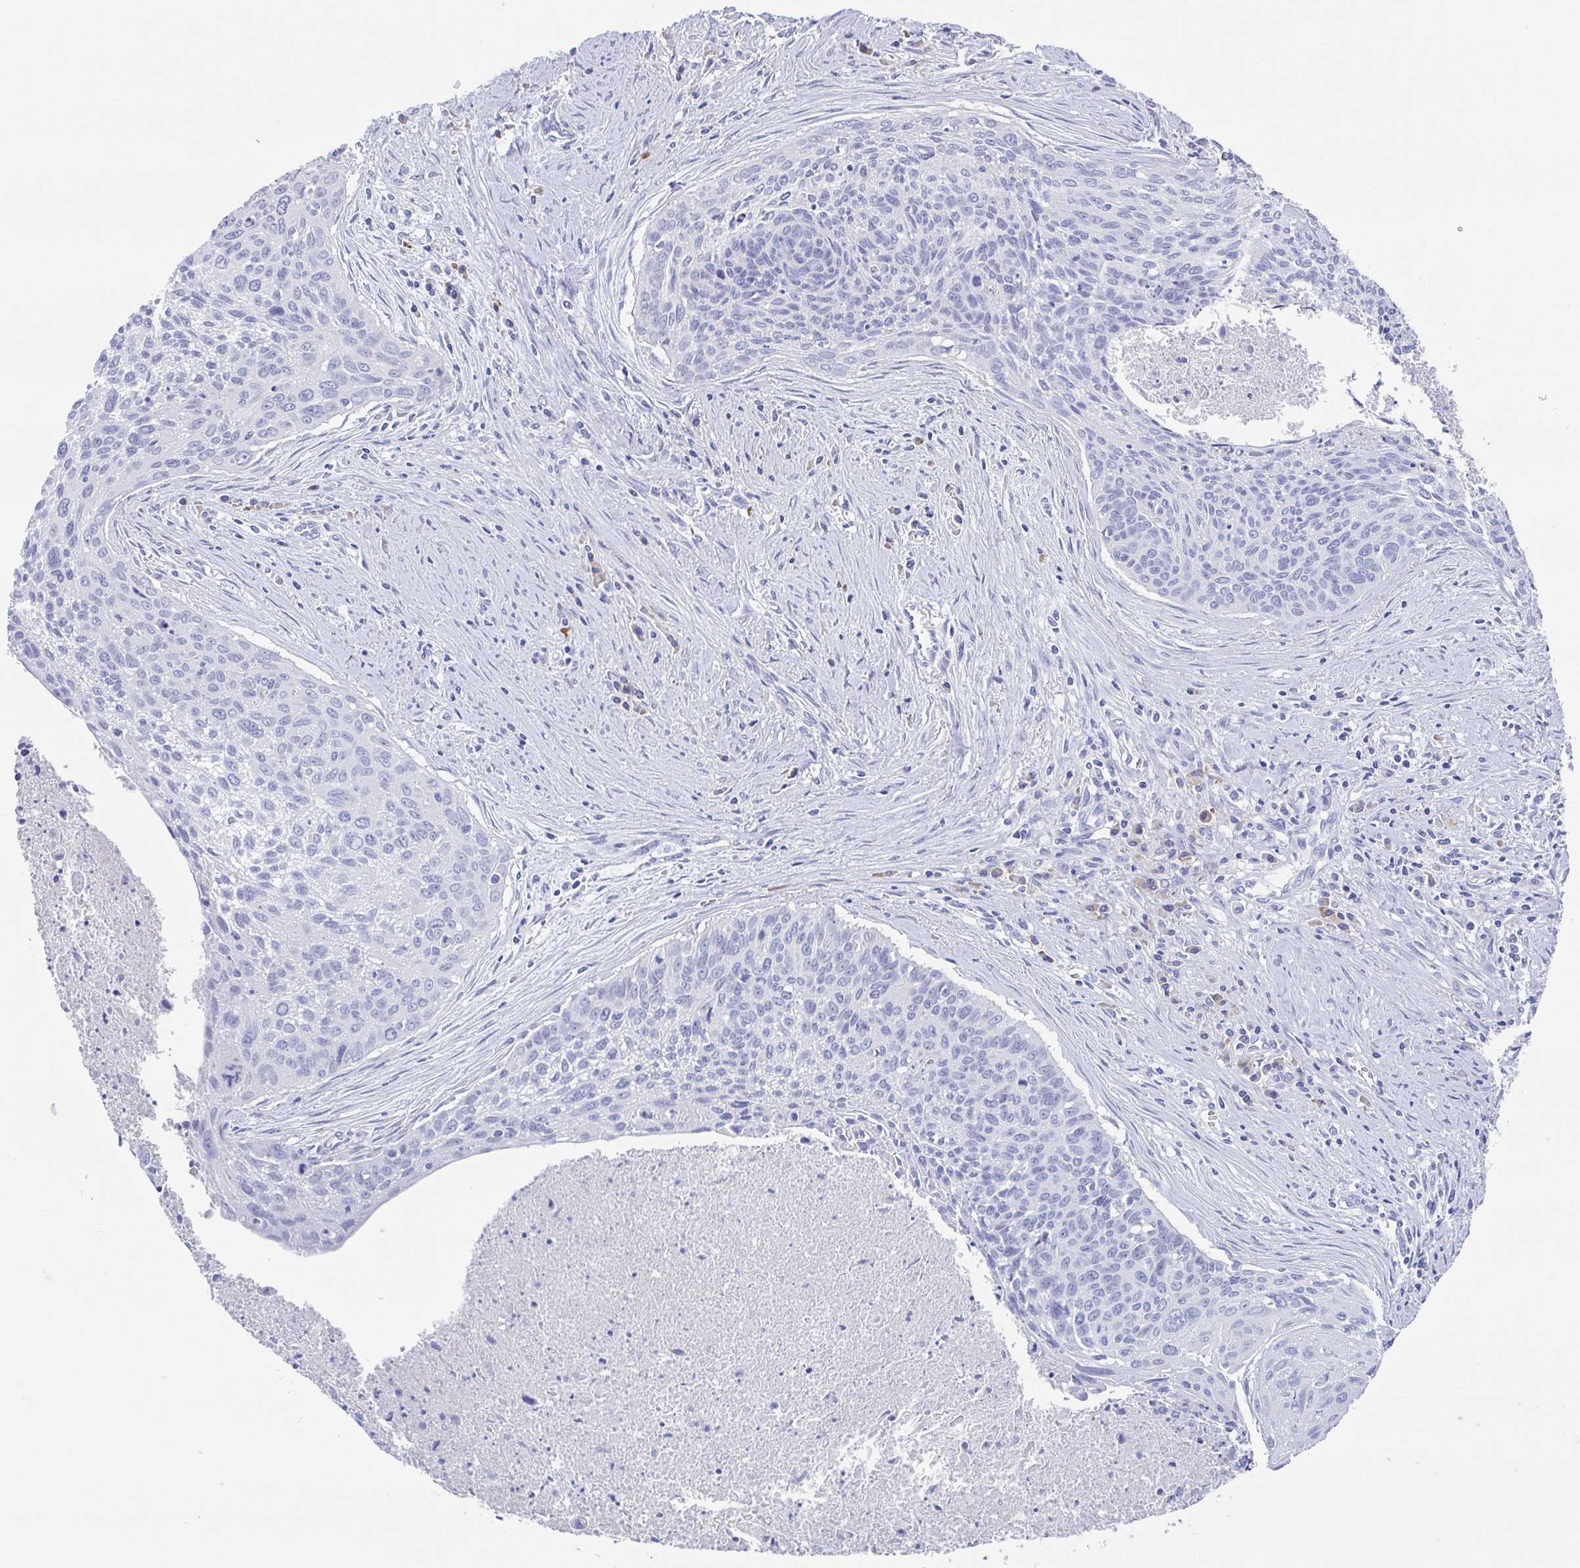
{"staining": {"intensity": "negative", "quantity": "none", "location": "none"}, "tissue": "cervical cancer", "cell_type": "Tumor cells", "image_type": "cancer", "snomed": [{"axis": "morphology", "description": "Squamous cell carcinoma, NOS"}, {"axis": "topography", "description": "Cervix"}], "caption": "Tumor cells are negative for protein expression in human squamous cell carcinoma (cervical). (IHC, brightfield microscopy, high magnification).", "gene": "NOXRED1", "patient": {"sex": "female", "age": 55}}